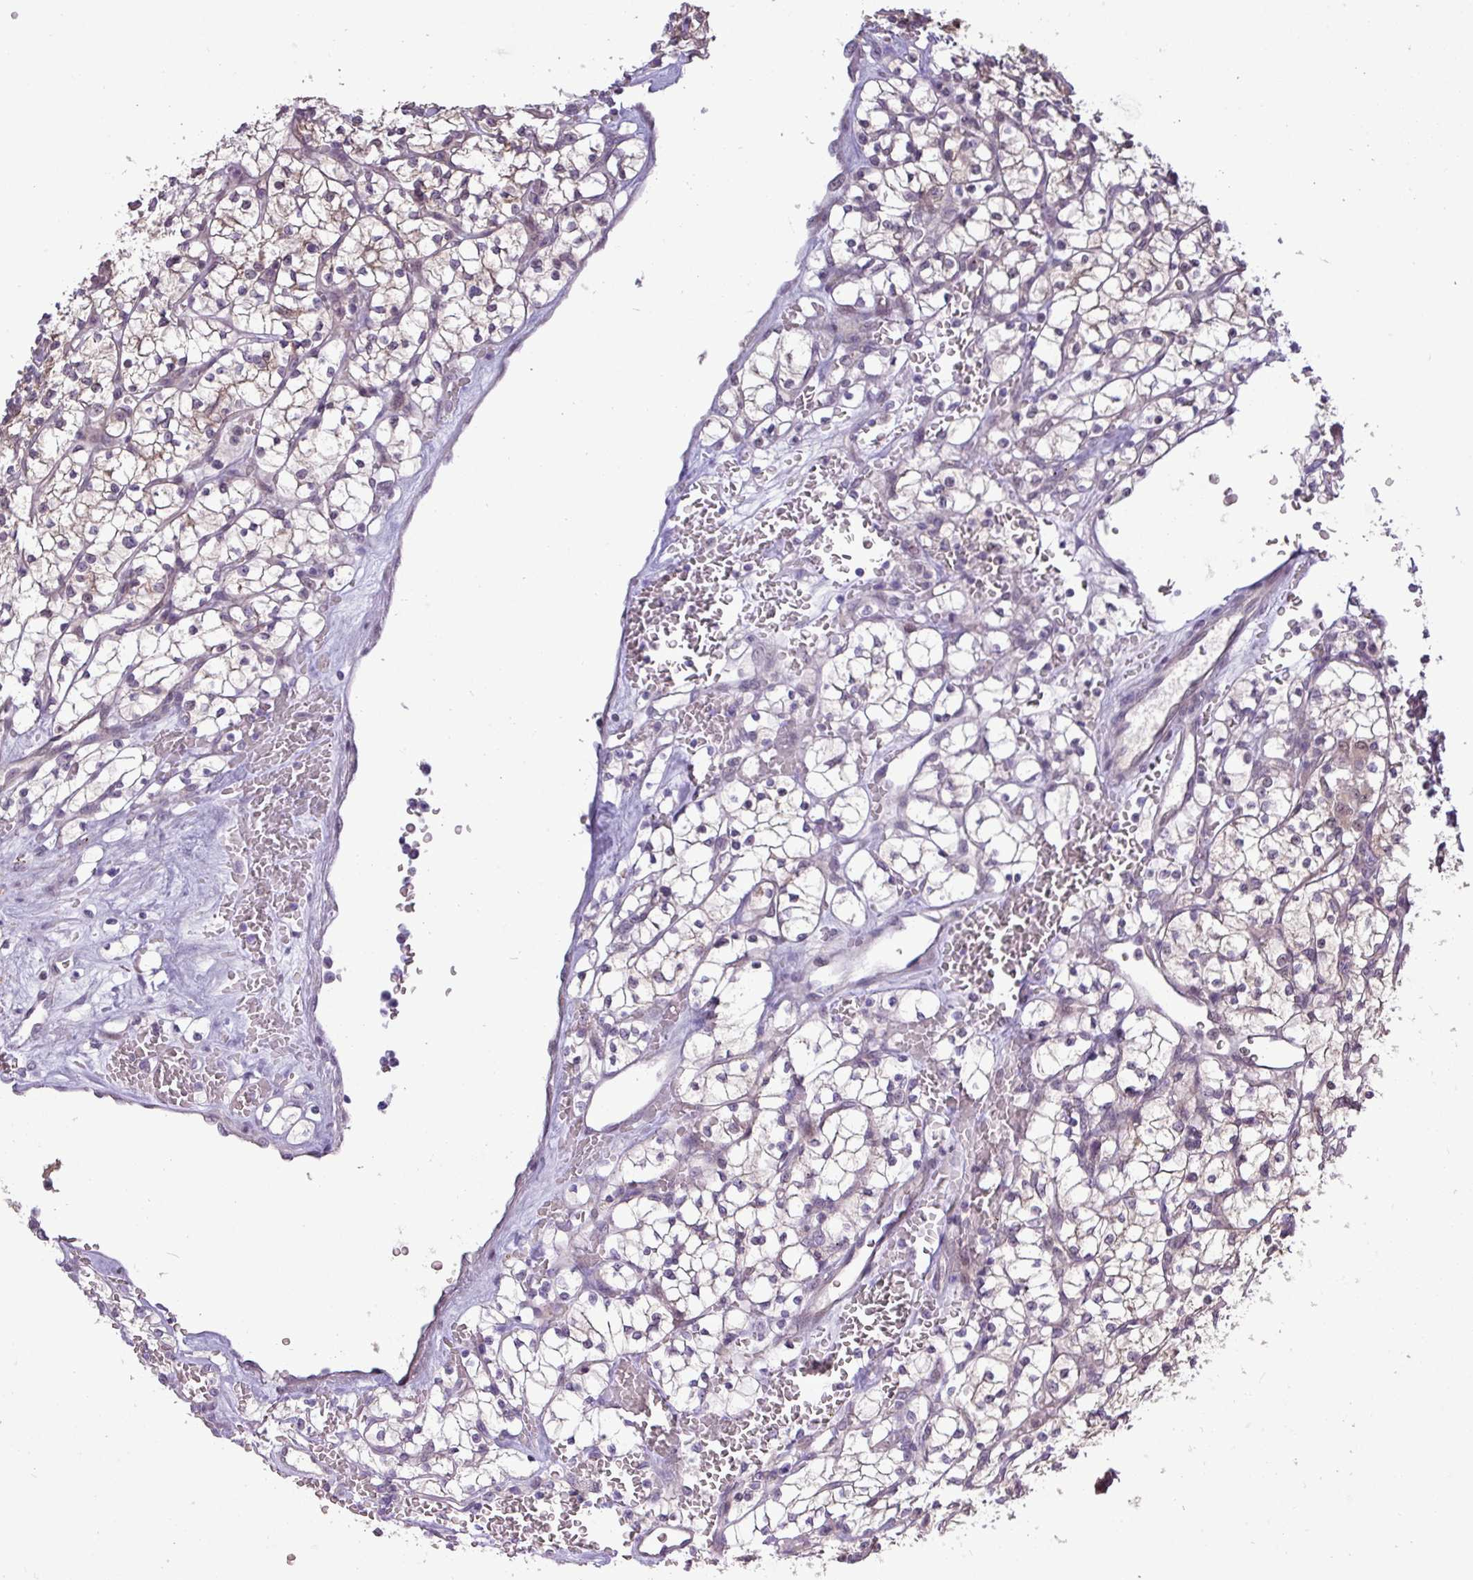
{"staining": {"intensity": "weak", "quantity": "<25%", "location": "cytoplasmic/membranous"}, "tissue": "renal cancer", "cell_type": "Tumor cells", "image_type": "cancer", "snomed": [{"axis": "morphology", "description": "Adenocarcinoma, NOS"}, {"axis": "topography", "description": "Kidney"}], "caption": "Tumor cells are negative for protein expression in human renal cancer.", "gene": "RIPPLY1", "patient": {"sex": "female", "age": 64}}